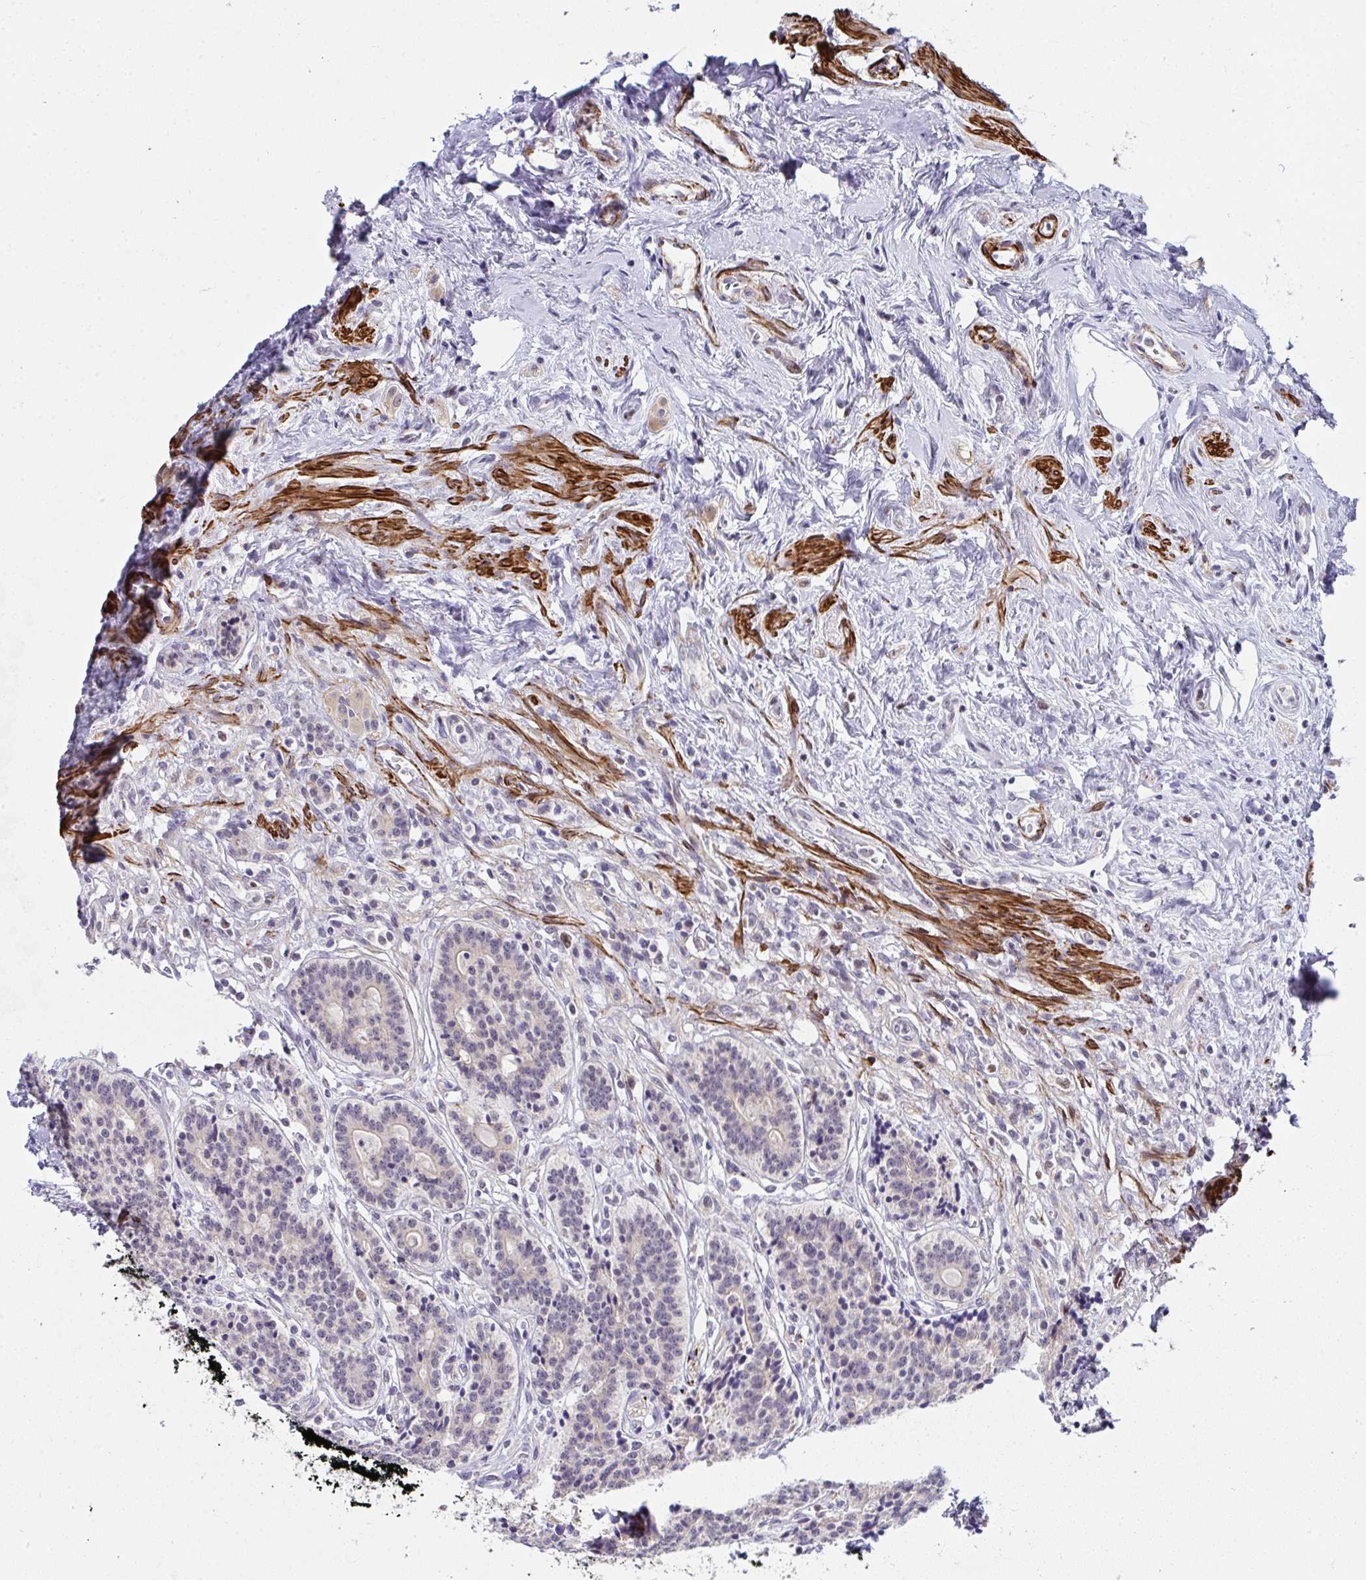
{"staining": {"intensity": "weak", "quantity": "<25%", "location": "nuclear"}, "tissue": "carcinoid", "cell_type": "Tumor cells", "image_type": "cancer", "snomed": [{"axis": "morphology", "description": "Carcinoid, malignant, NOS"}, {"axis": "topography", "description": "Small intestine"}], "caption": "A histopathology image of carcinoid stained for a protein demonstrates no brown staining in tumor cells.", "gene": "GINS2", "patient": {"sex": "female", "age": 73}}